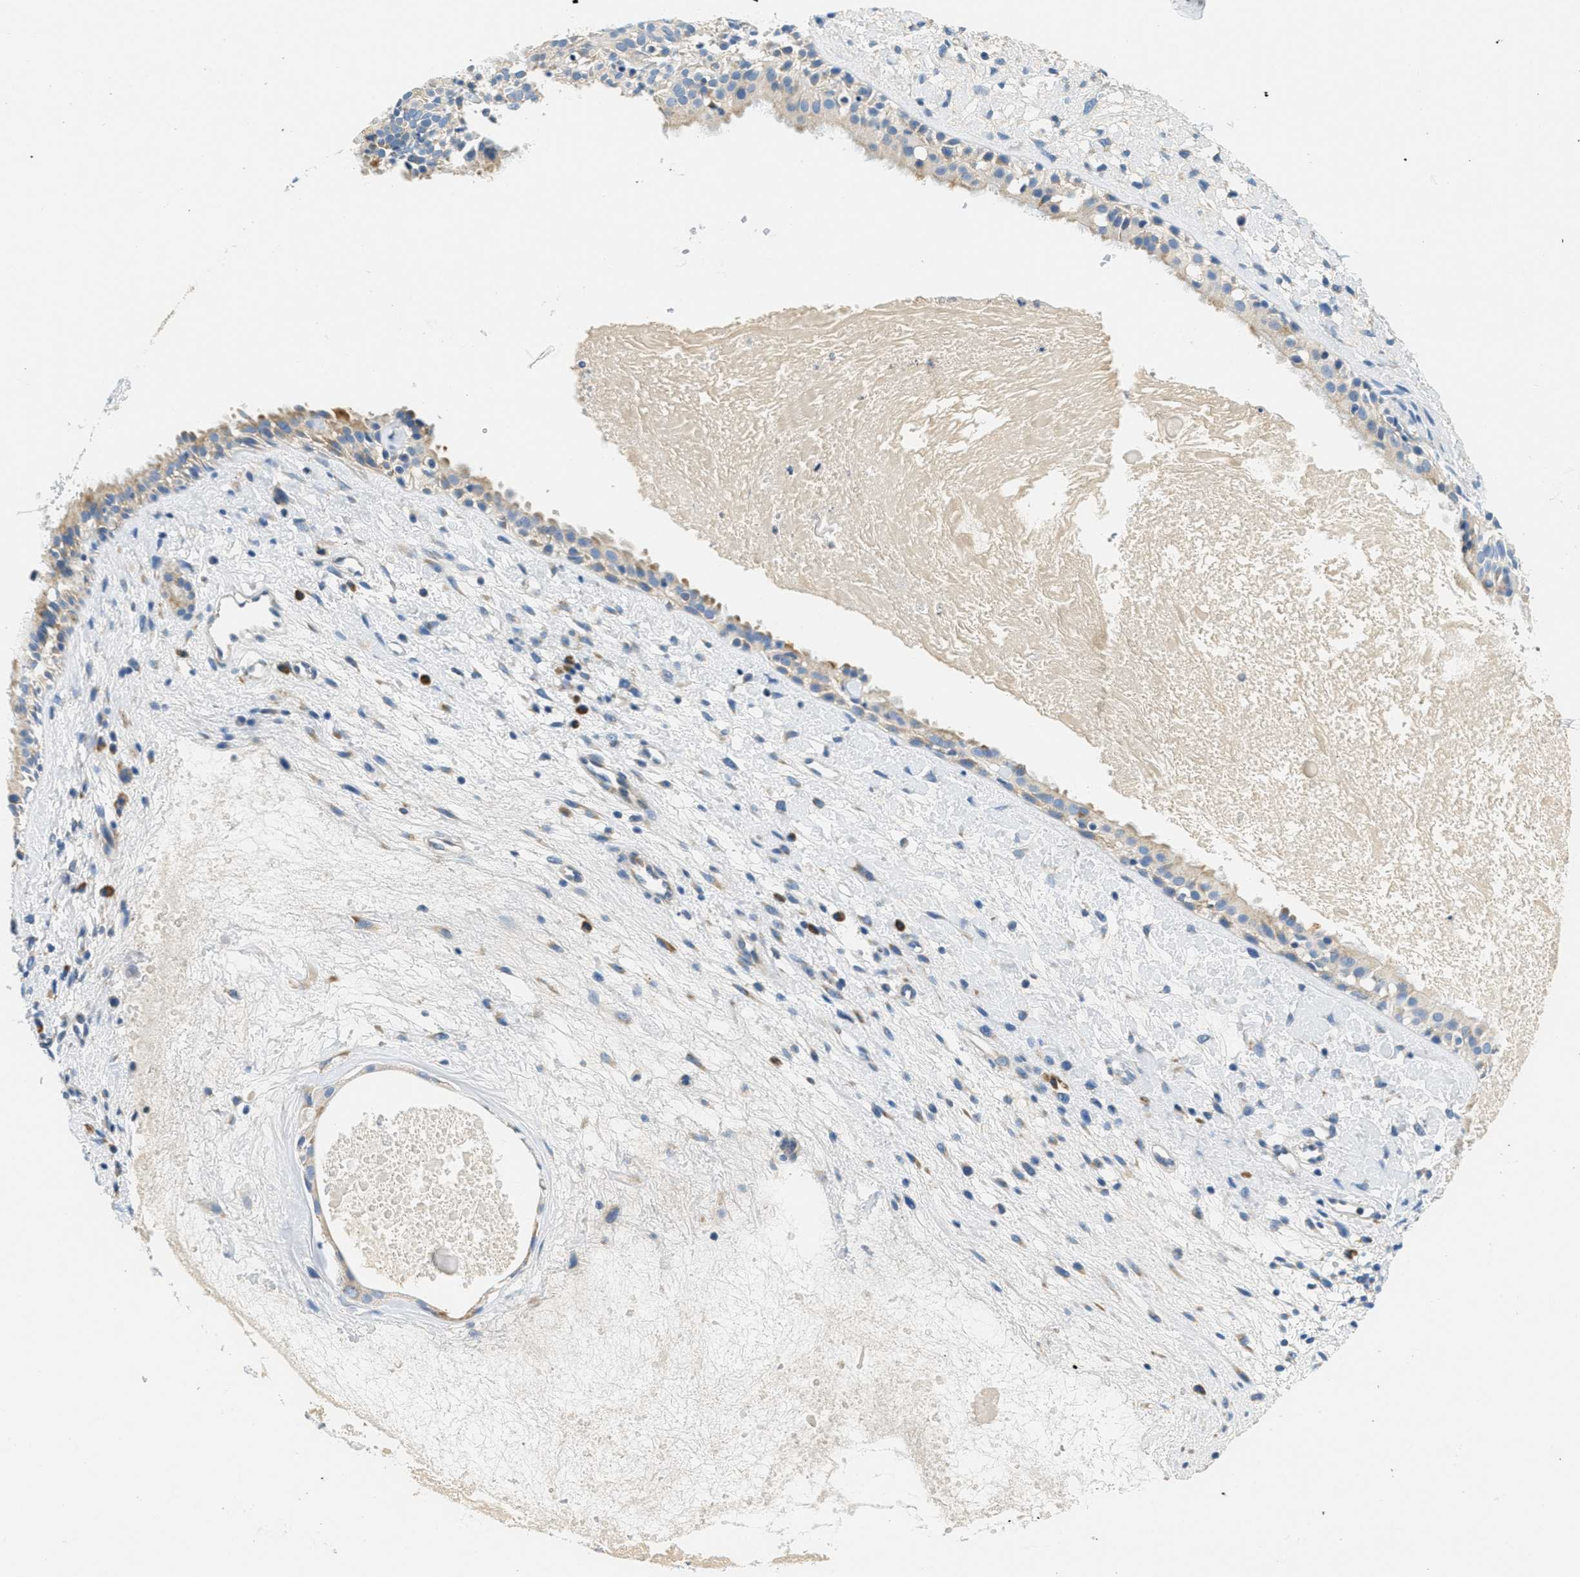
{"staining": {"intensity": "moderate", "quantity": "<25%", "location": "cytoplasmic/membranous"}, "tissue": "nasopharynx", "cell_type": "Respiratory epithelial cells", "image_type": "normal", "snomed": [{"axis": "morphology", "description": "Normal tissue, NOS"}, {"axis": "topography", "description": "Nasopharynx"}], "caption": "Protein expression analysis of unremarkable human nasopharynx reveals moderate cytoplasmic/membranous positivity in approximately <25% of respiratory epithelial cells.", "gene": "CA4", "patient": {"sex": "male", "age": 22}}